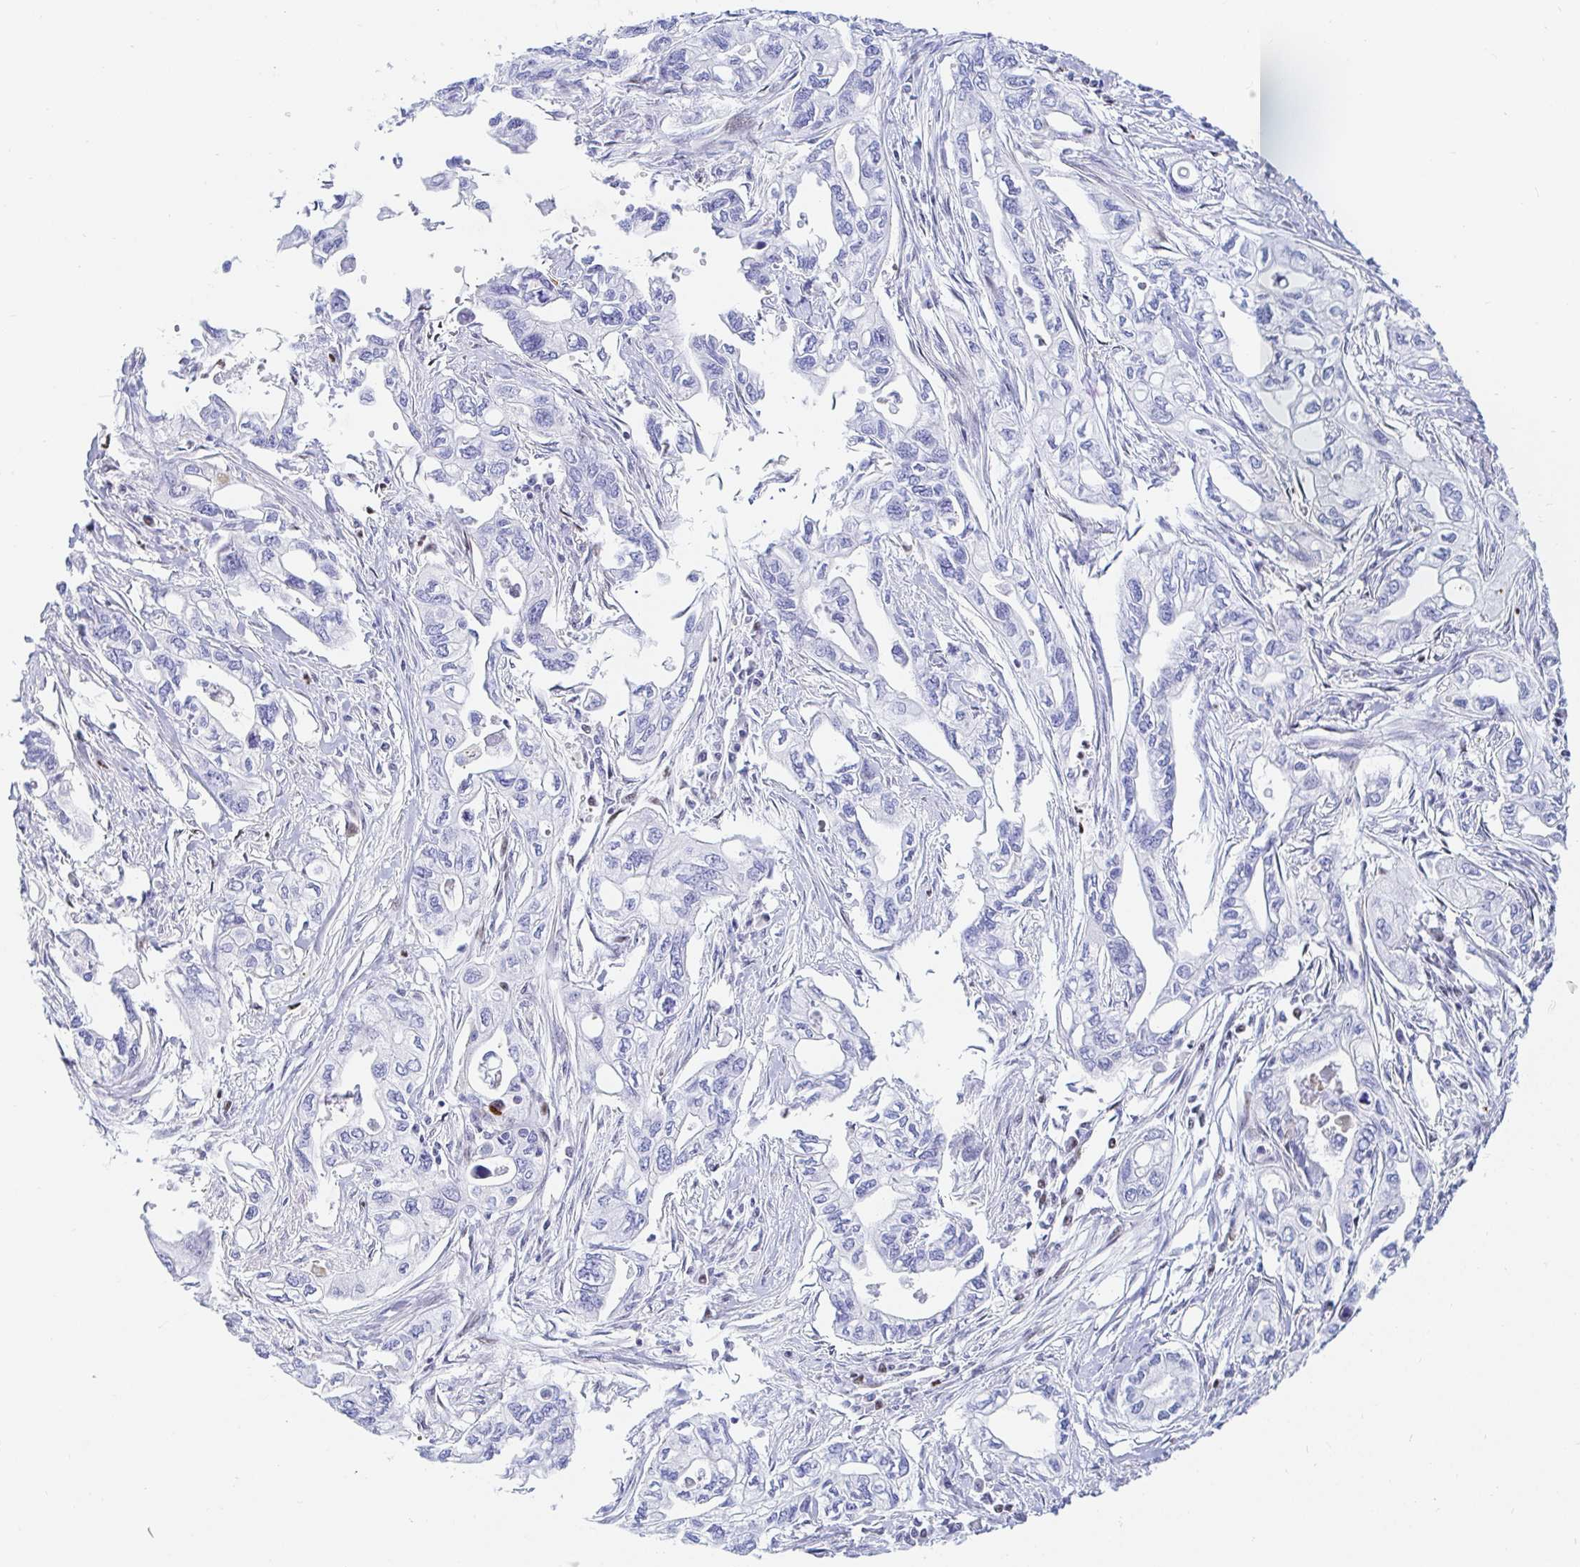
{"staining": {"intensity": "negative", "quantity": "none", "location": "none"}, "tissue": "pancreatic cancer", "cell_type": "Tumor cells", "image_type": "cancer", "snomed": [{"axis": "morphology", "description": "Adenocarcinoma, NOS"}, {"axis": "topography", "description": "Pancreas"}], "caption": "There is no significant expression in tumor cells of pancreatic adenocarcinoma.", "gene": "HINFP", "patient": {"sex": "male", "age": 68}}